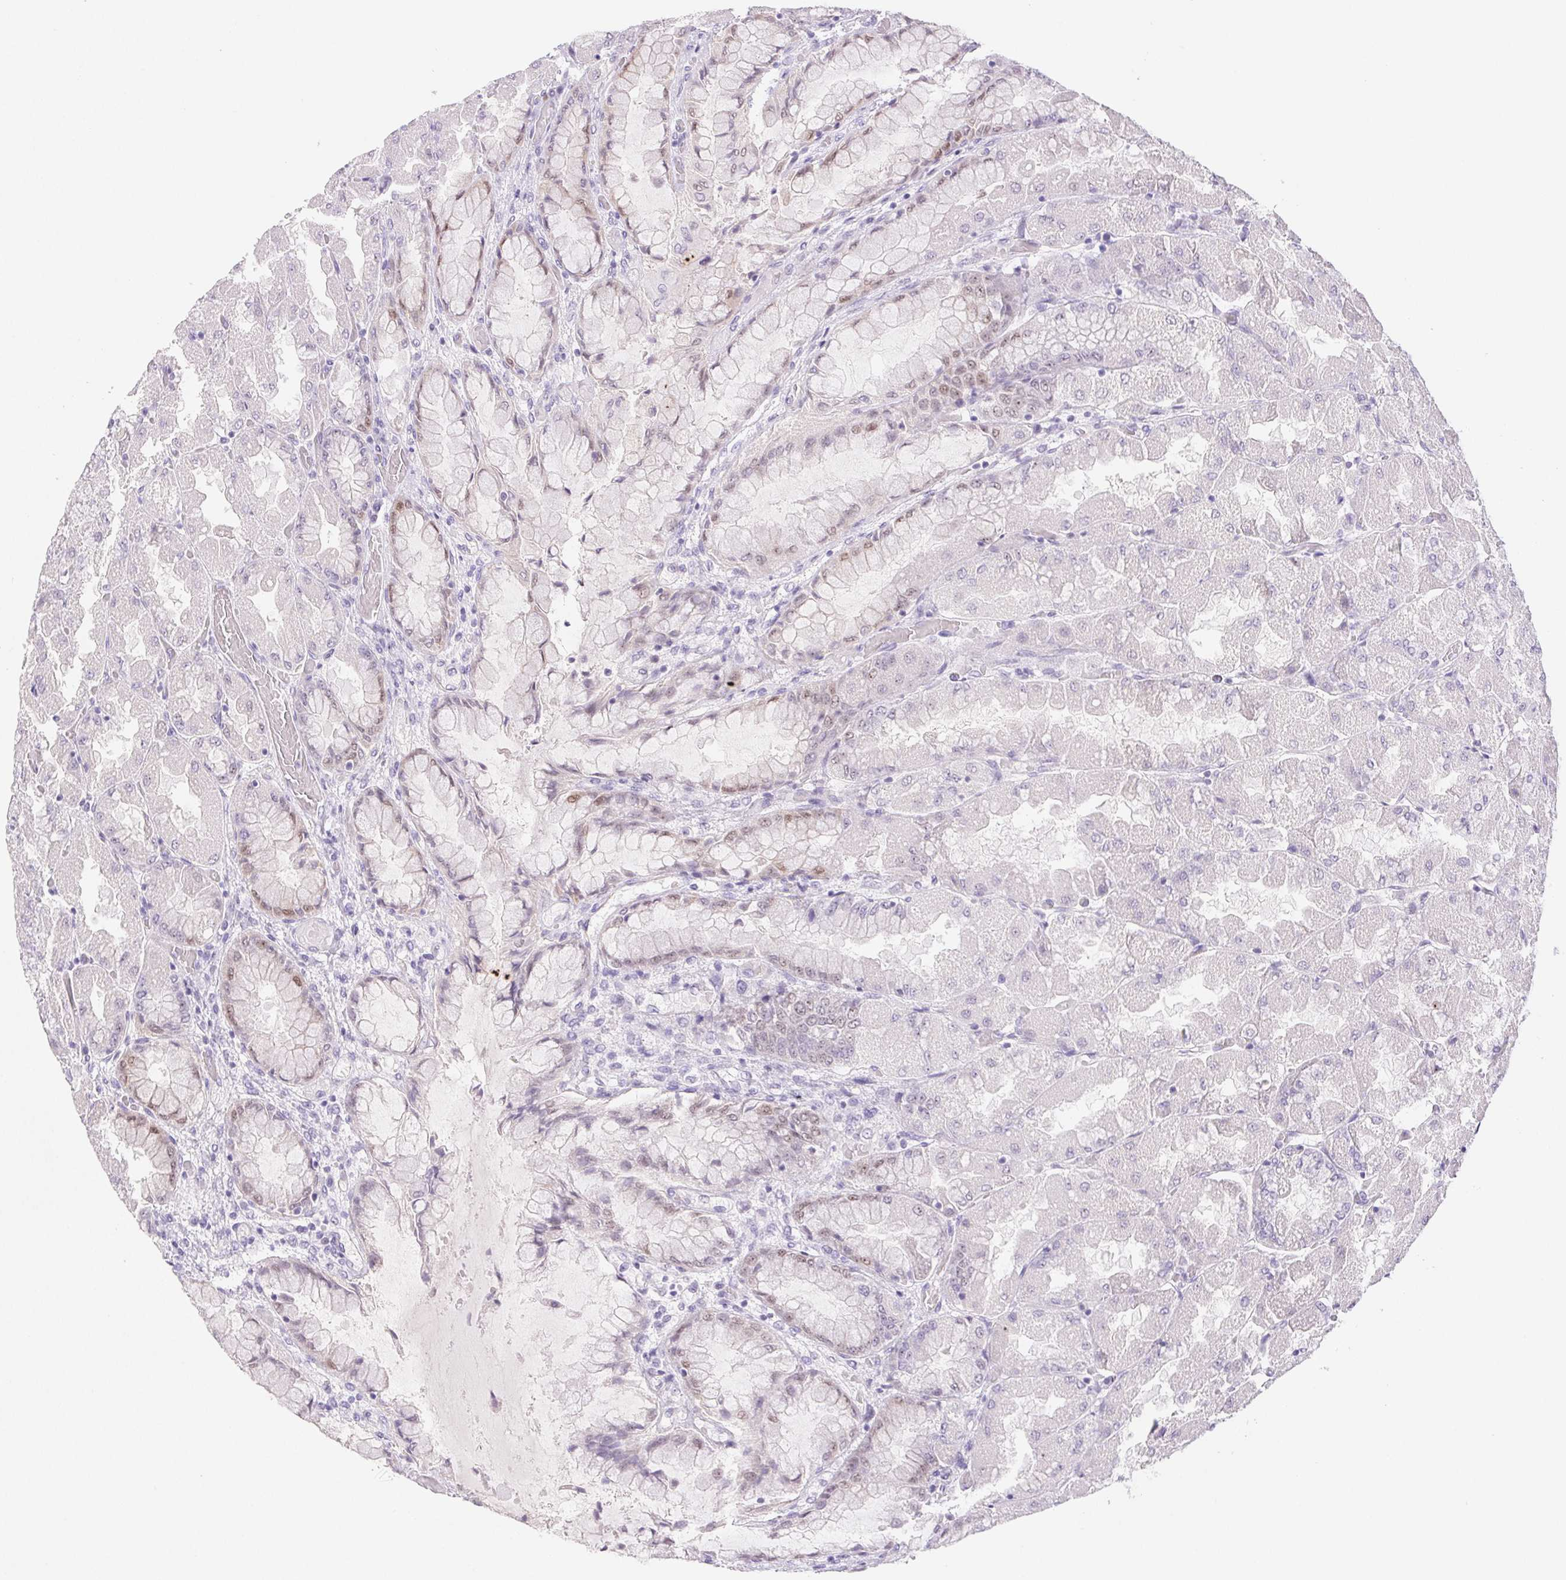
{"staining": {"intensity": "moderate", "quantity": "<25%", "location": "nuclear"}, "tissue": "stomach", "cell_type": "Glandular cells", "image_type": "normal", "snomed": [{"axis": "morphology", "description": "Normal tissue, NOS"}, {"axis": "topography", "description": "Stomach"}], "caption": "Immunohistochemical staining of benign stomach shows low levels of moderate nuclear staining in about <25% of glandular cells.", "gene": "ST8SIA3", "patient": {"sex": "female", "age": 61}}